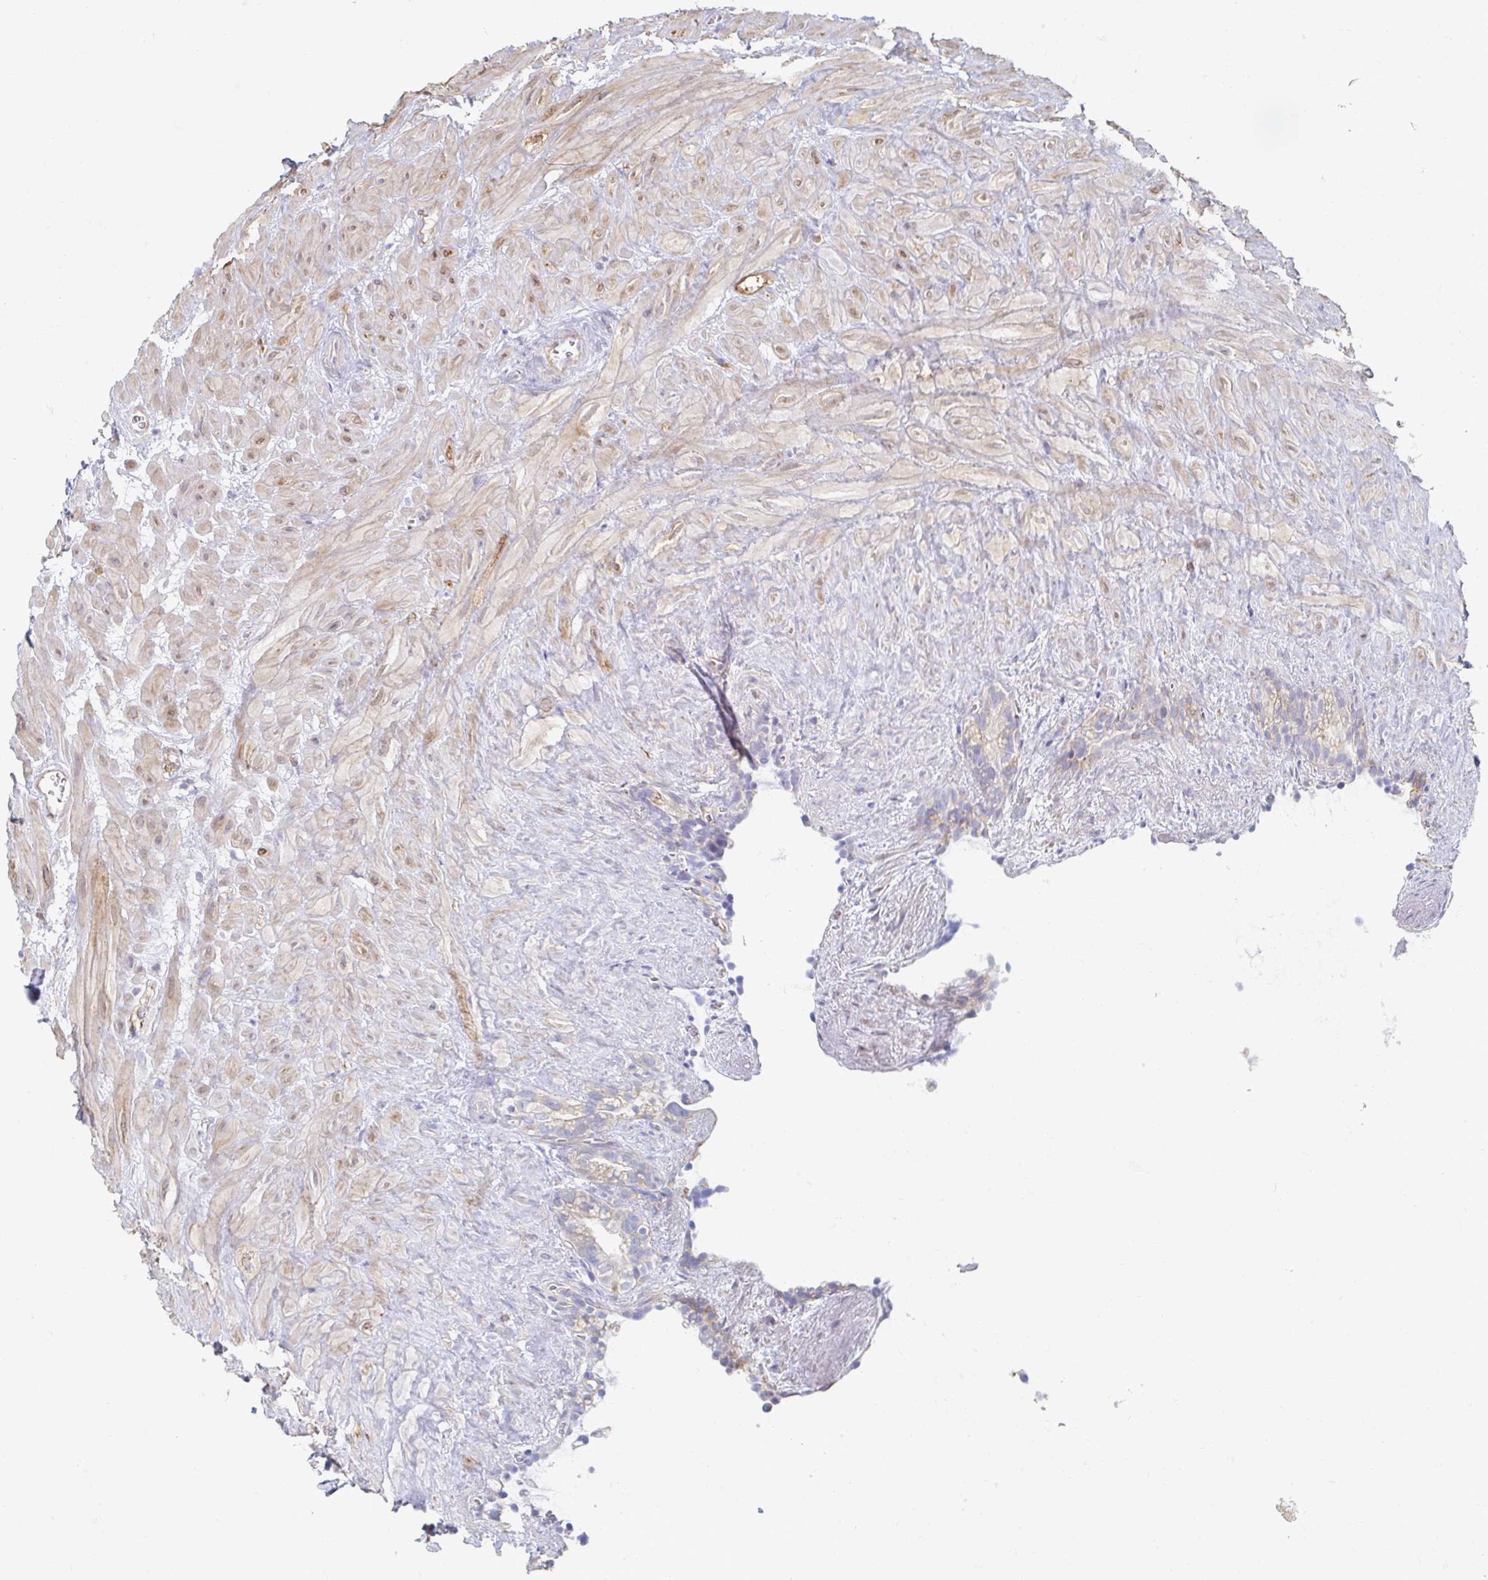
{"staining": {"intensity": "negative", "quantity": "none", "location": "none"}, "tissue": "seminal vesicle", "cell_type": "Glandular cells", "image_type": "normal", "snomed": [{"axis": "morphology", "description": "Normal tissue, NOS"}, {"axis": "topography", "description": "Seminal veicle"}], "caption": "This is an immunohistochemistry (IHC) photomicrograph of normal seminal vesicle. There is no expression in glandular cells.", "gene": "MYLK2", "patient": {"sex": "male", "age": 76}}